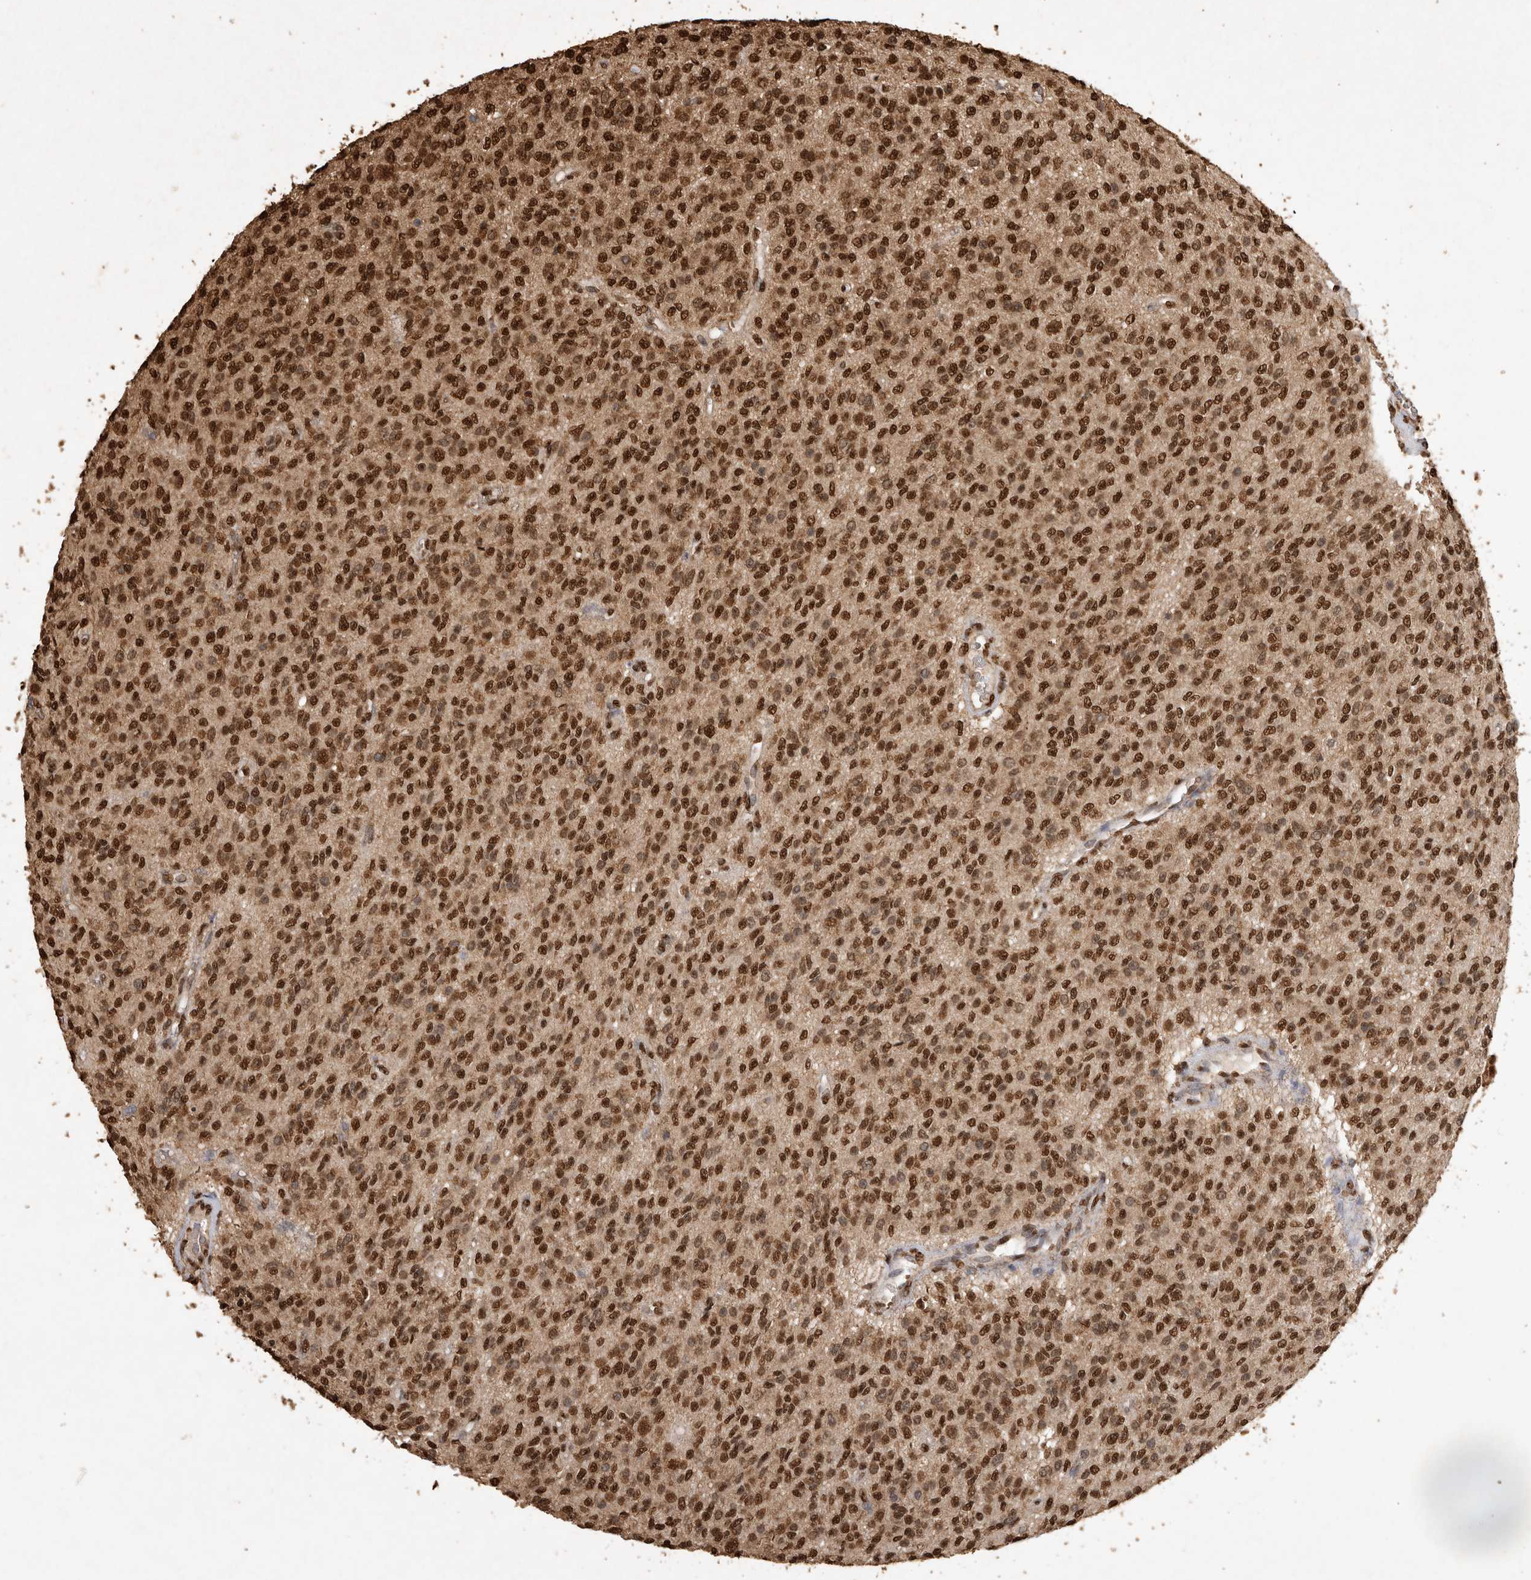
{"staining": {"intensity": "strong", "quantity": ">75%", "location": "nuclear"}, "tissue": "glioma", "cell_type": "Tumor cells", "image_type": "cancer", "snomed": [{"axis": "morphology", "description": "Glioma, malignant, High grade"}, {"axis": "topography", "description": "Brain"}], "caption": "Tumor cells reveal high levels of strong nuclear expression in approximately >75% of cells in human malignant glioma (high-grade).", "gene": "OAS2", "patient": {"sex": "male", "age": 34}}